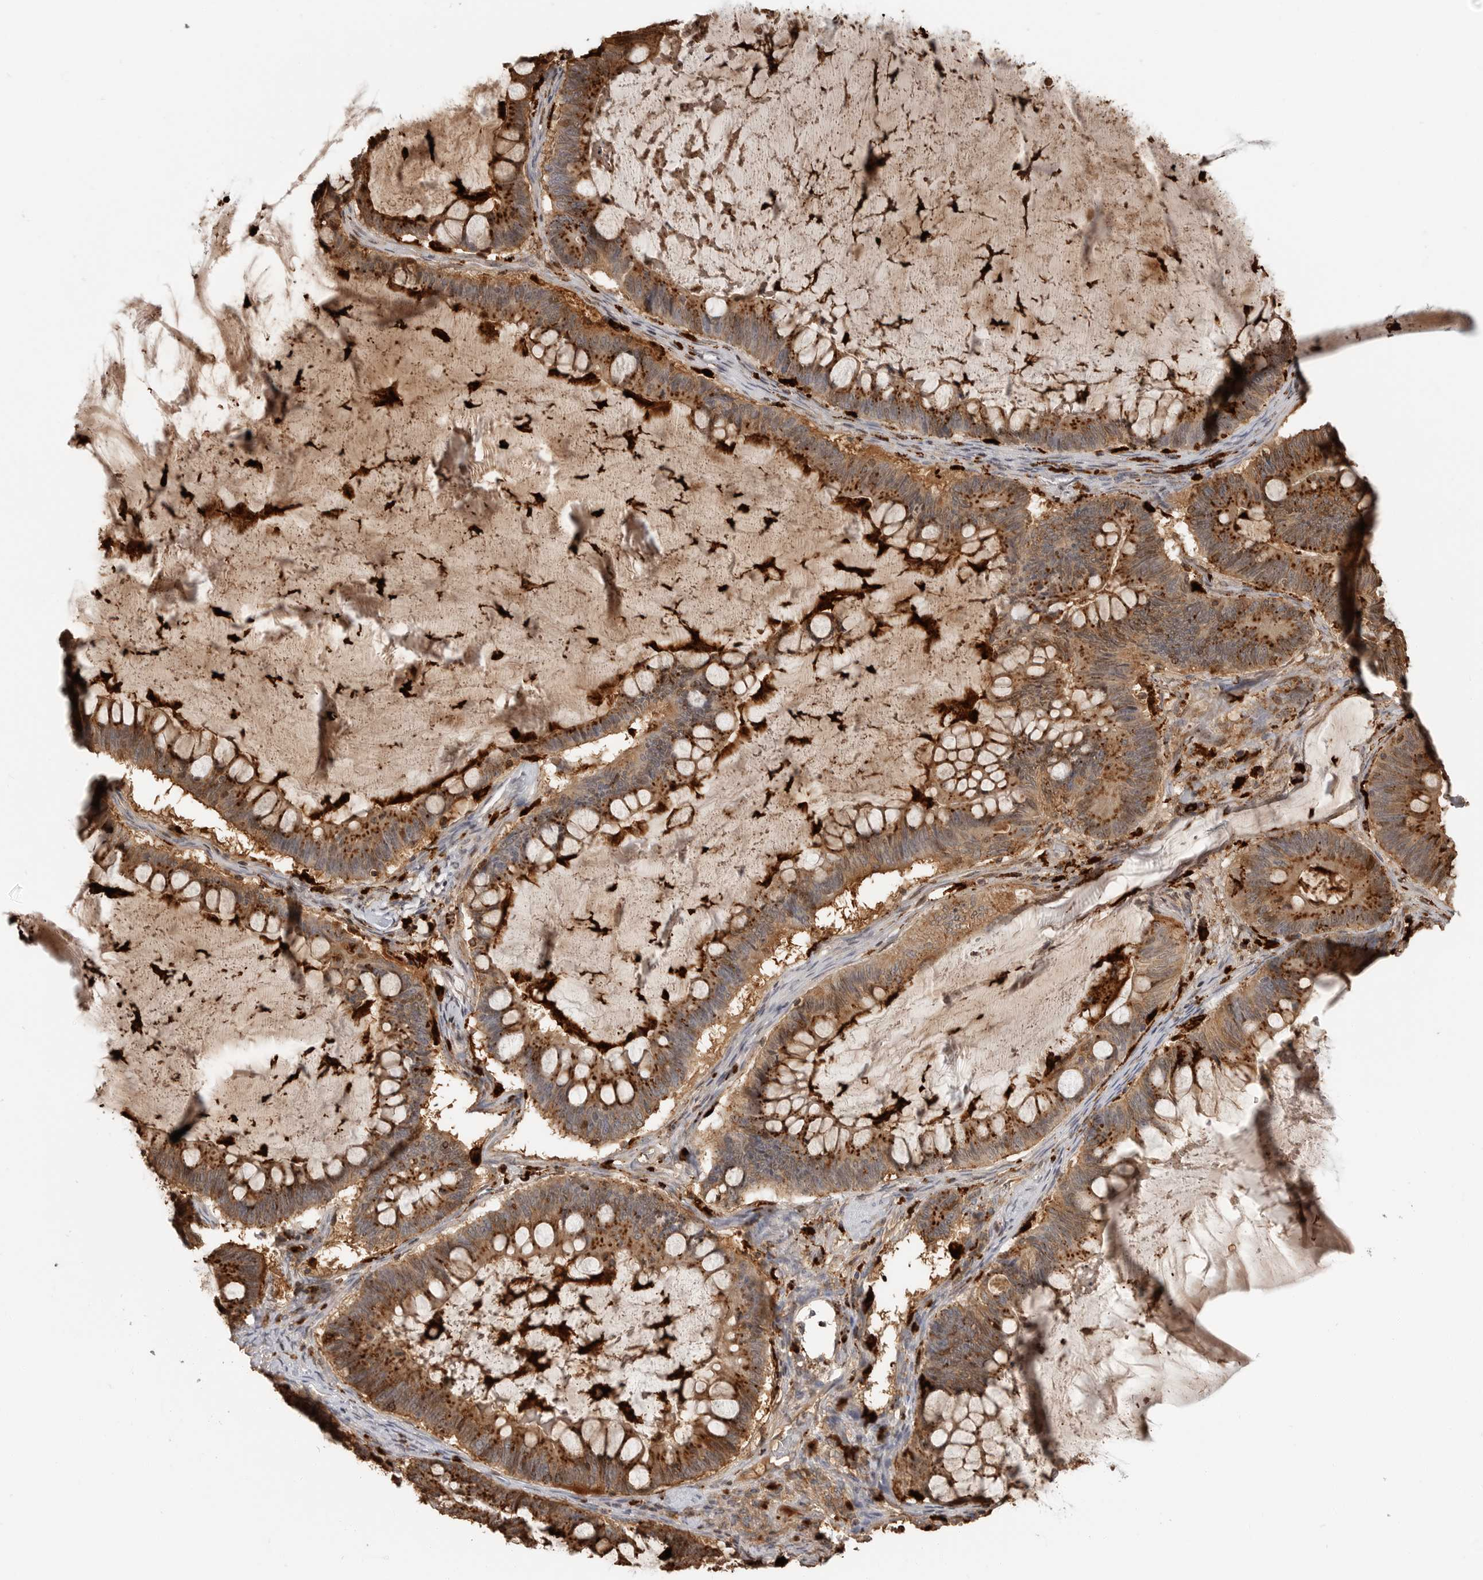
{"staining": {"intensity": "moderate", "quantity": ">75%", "location": "cytoplasmic/membranous"}, "tissue": "ovarian cancer", "cell_type": "Tumor cells", "image_type": "cancer", "snomed": [{"axis": "morphology", "description": "Cystadenocarcinoma, mucinous, NOS"}, {"axis": "topography", "description": "Ovary"}], "caption": "This image shows ovarian mucinous cystadenocarcinoma stained with immunohistochemistry (IHC) to label a protein in brown. The cytoplasmic/membranous of tumor cells show moderate positivity for the protein. Nuclei are counter-stained blue.", "gene": "IFI30", "patient": {"sex": "female", "age": 61}}